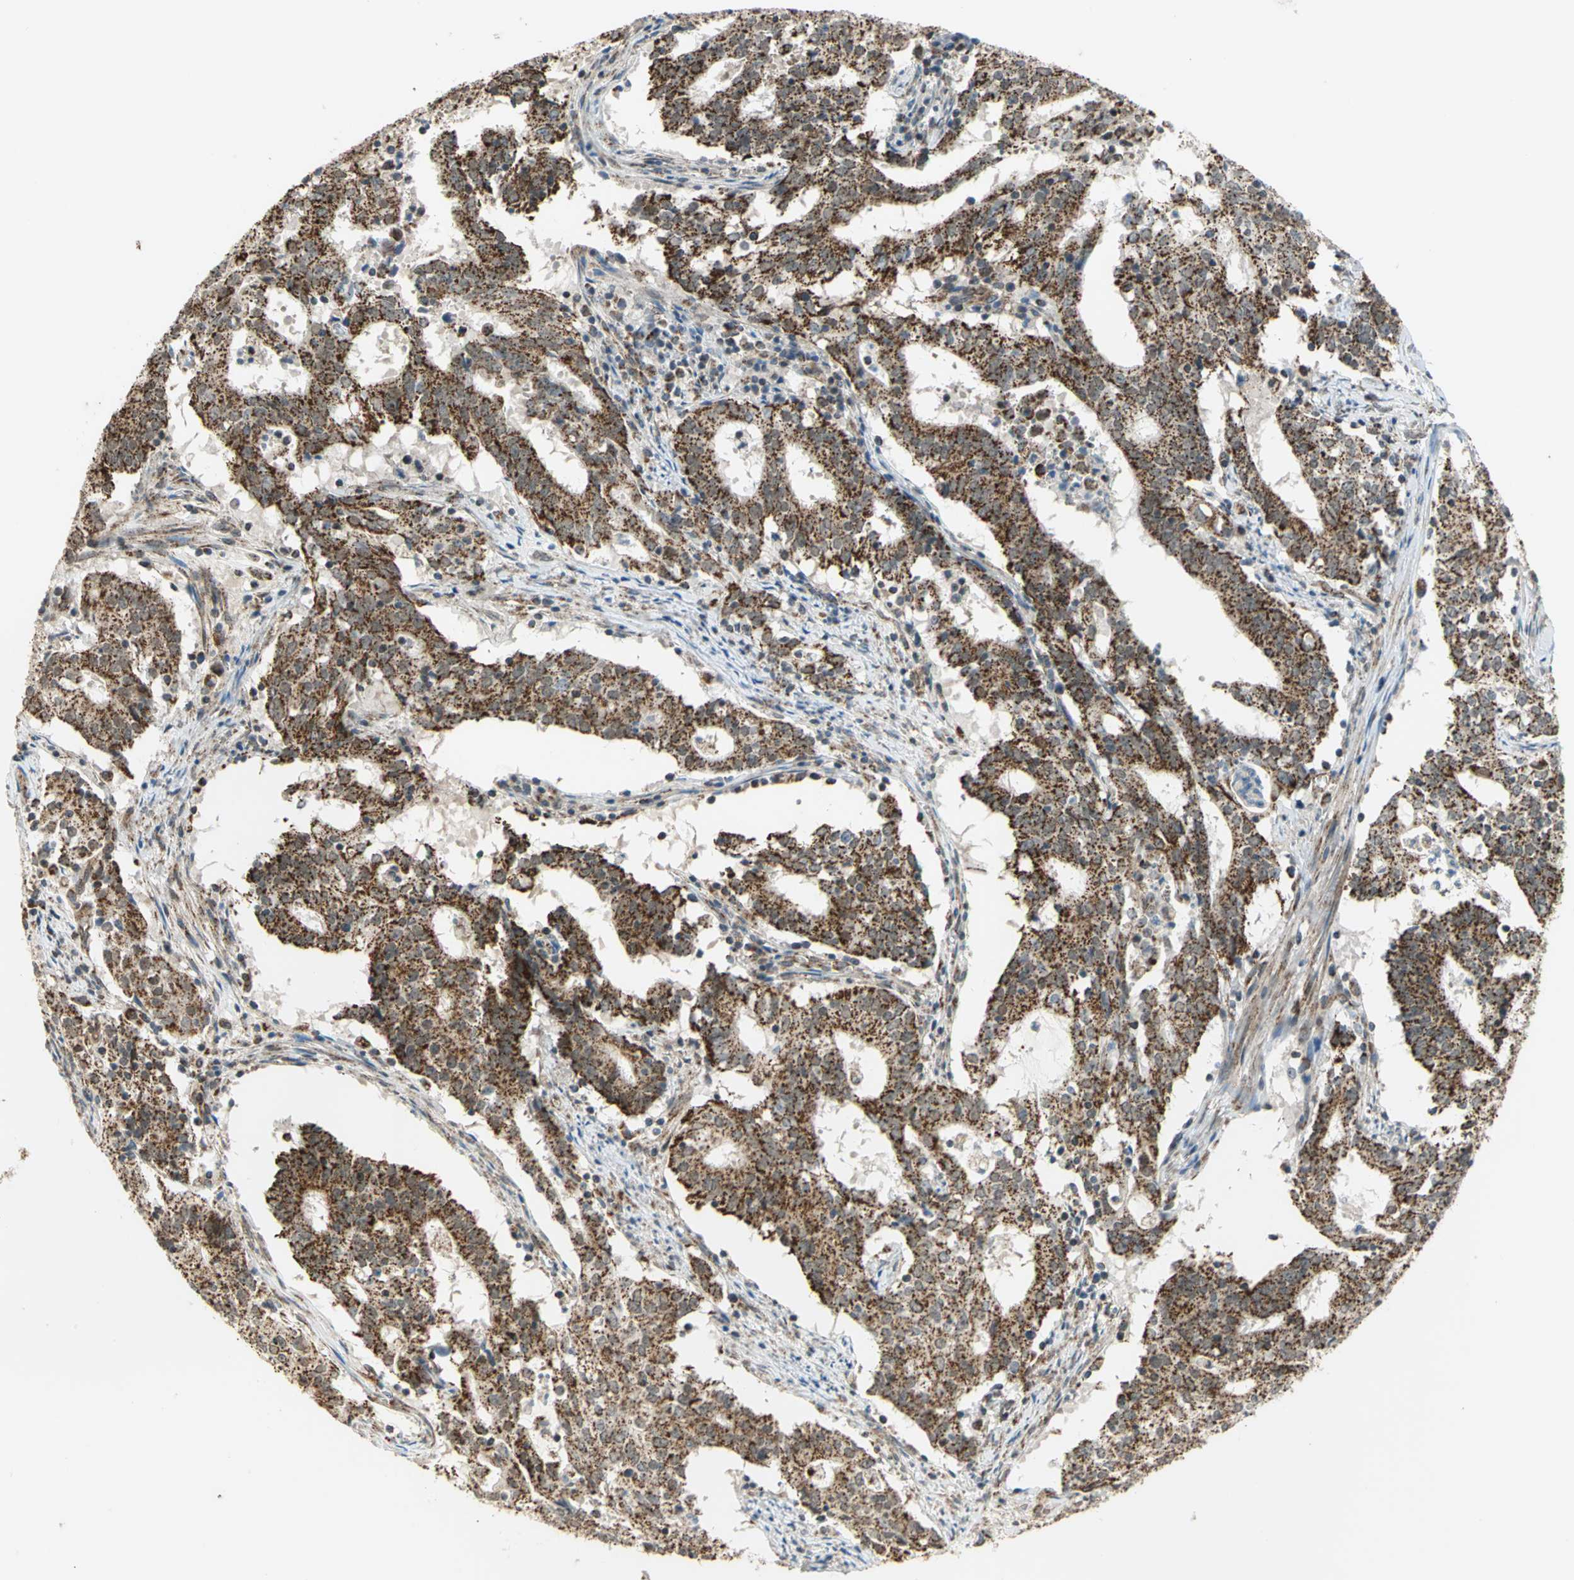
{"staining": {"intensity": "strong", "quantity": ">75%", "location": "cytoplasmic/membranous"}, "tissue": "cervical cancer", "cell_type": "Tumor cells", "image_type": "cancer", "snomed": [{"axis": "morphology", "description": "Adenocarcinoma, NOS"}, {"axis": "topography", "description": "Cervix"}], "caption": "Human cervical cancer stained with a protein marker exhibits strong staining in tumor cells.", "gene": "MRPS22", "patient": {"sex": "female", "age": 44}}